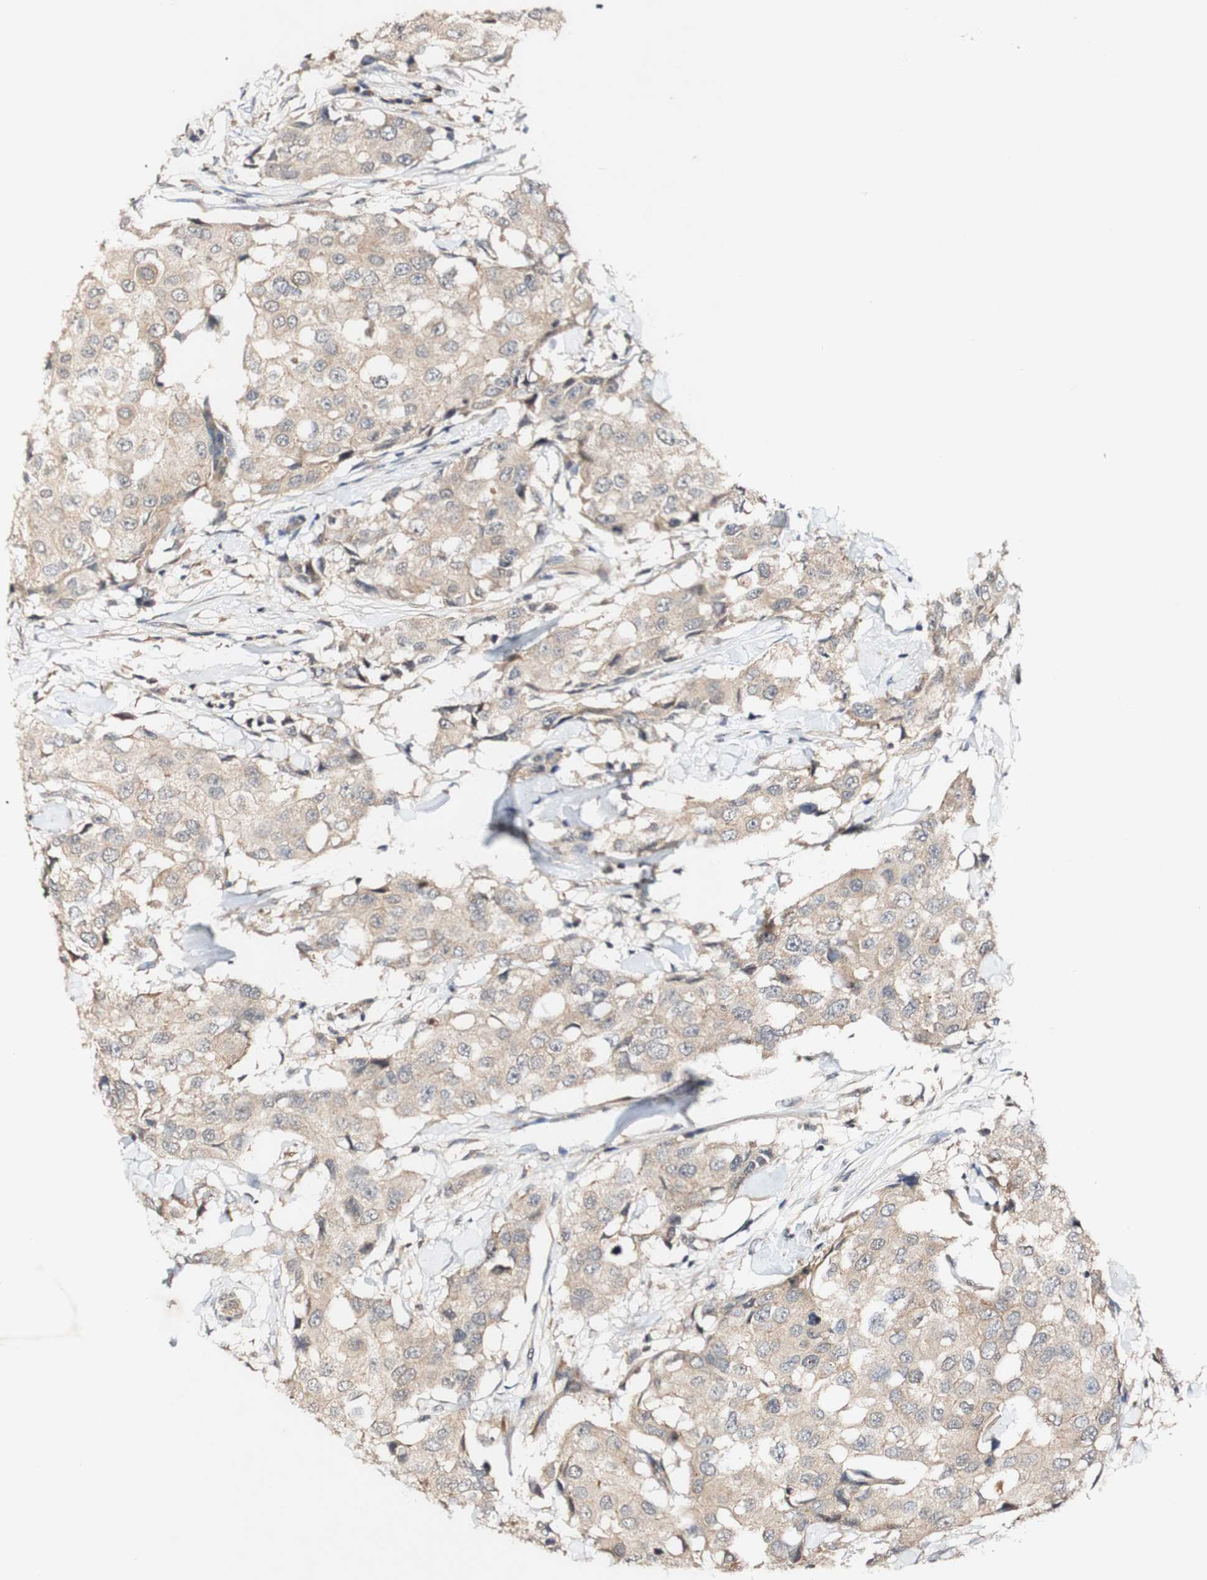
{"staining": {"intensity": "moderate", "quantity": ">75%", "location": "cytoplasmic/membranous"}, "tissue": "breast cancer", "cell_type": "Tumor cells", "image_type": "cancer", "snomed": [{"axis": "morphology", "description": "Duct carcinoma"}, {"axis": "topography", "description": "Breast"}], "caption": "Protein analysis of breast invasive ductal carcinoma tissue exhibits moderate cytoplasmic/membranous positivity in approximately >75% of tumor cells.", "gene": "PIN1", "patient": {"sex": "female", "age": 27}}